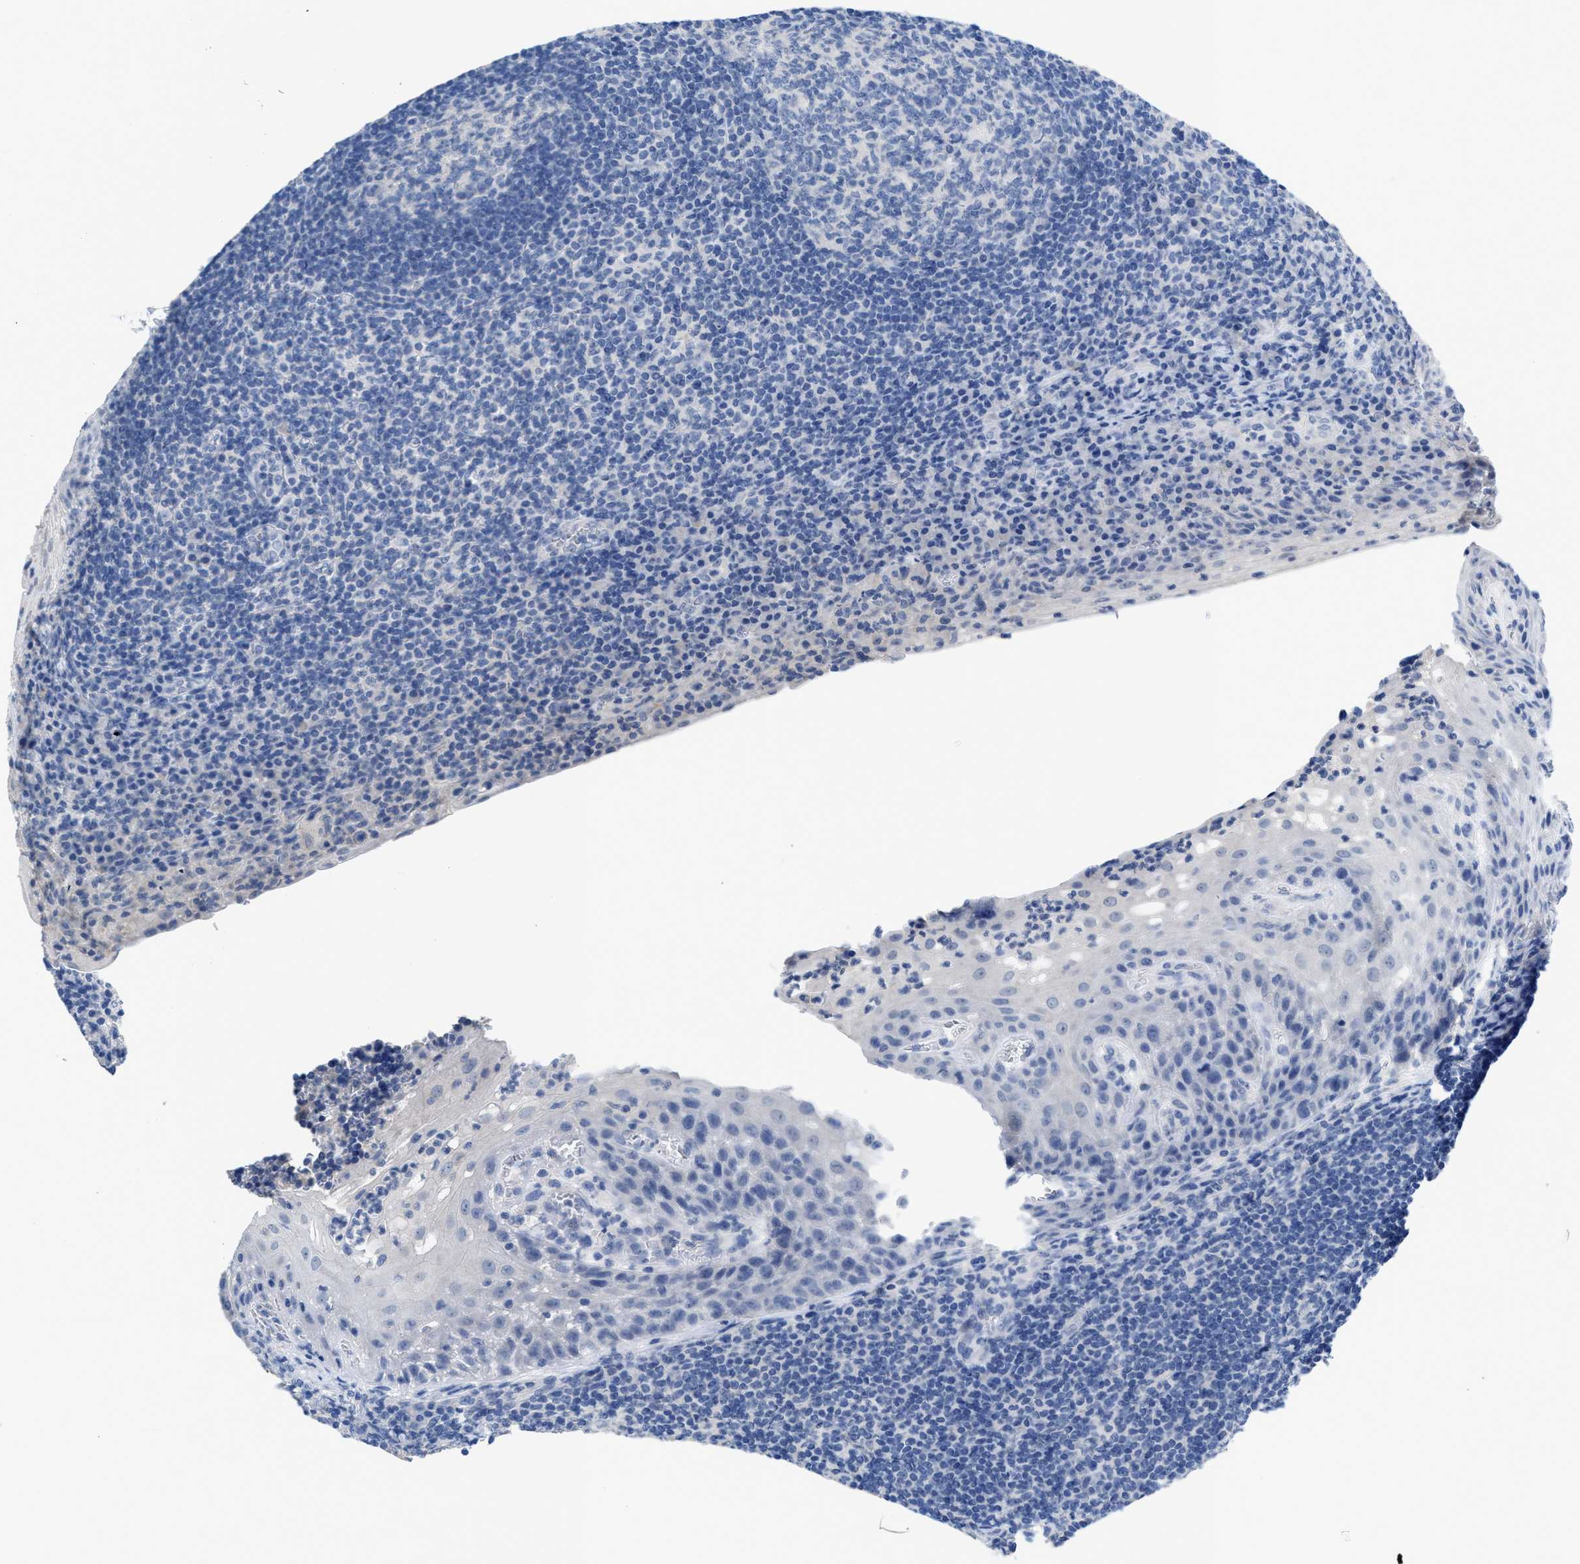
{"staining": {"intensity": "negative", "quantity": "none", "location": "none"}, "tissue": "tonsil", "cell_type": "Germinal center cells", "image_type": "normal", "snomed": [{"axis": "morphology", "description": "Normal tissue, NOS"}, {"axis": "topography", "description": "Tonsil"}], "caption": "Immunohistochemistry of benign human tonsil reveals no expression in germinal center cells.", "gene": "PYY", "patient": {"sex": "male", "age": 37}}